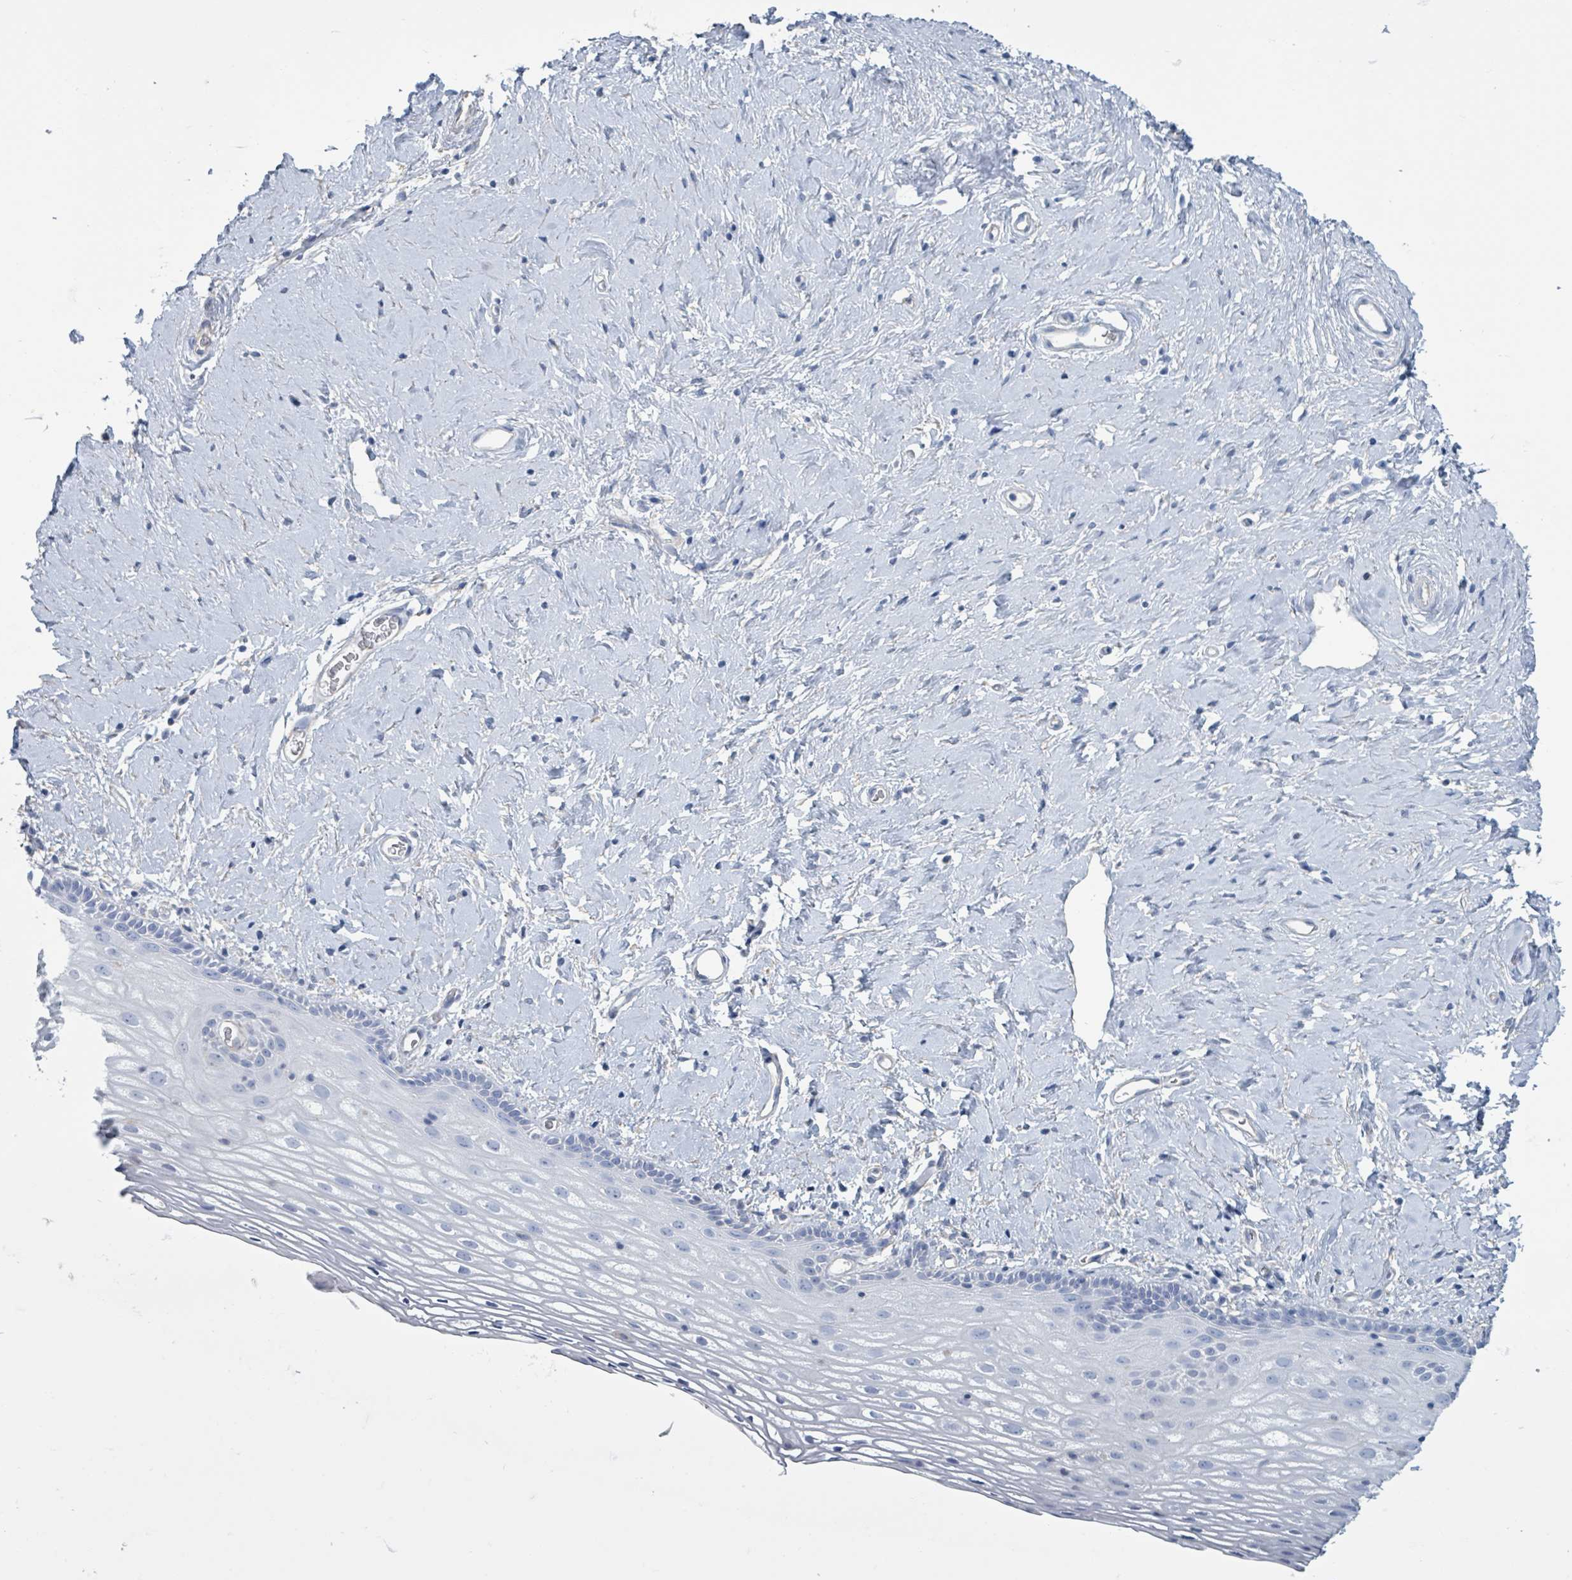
{"staining": {"intensity": "negative", "quantity": "none", "location": "none"}, "tissue": "vagina", "cell_type": "Squamous epithelial cells", "image_type": "normal", "snomed": [{"axis": "morphology", "description": "Normal tissue, NOS"}, {"axis": "morphology", "description": "Adenocarcinoma, NOS"}, {"axis": "topography", "description": "Rectum"}, {"axis": "topography", "description": "Vagina"}], "caption": "Immunohistochemistry (IHC) of normal human vagina demonstrates no staining in squamous epithelial cells. (Brightfield microscopy of DAB IHC at high magnification).", "gene": "CT45A10", "patient": {"sex": "female", "age": 71}}